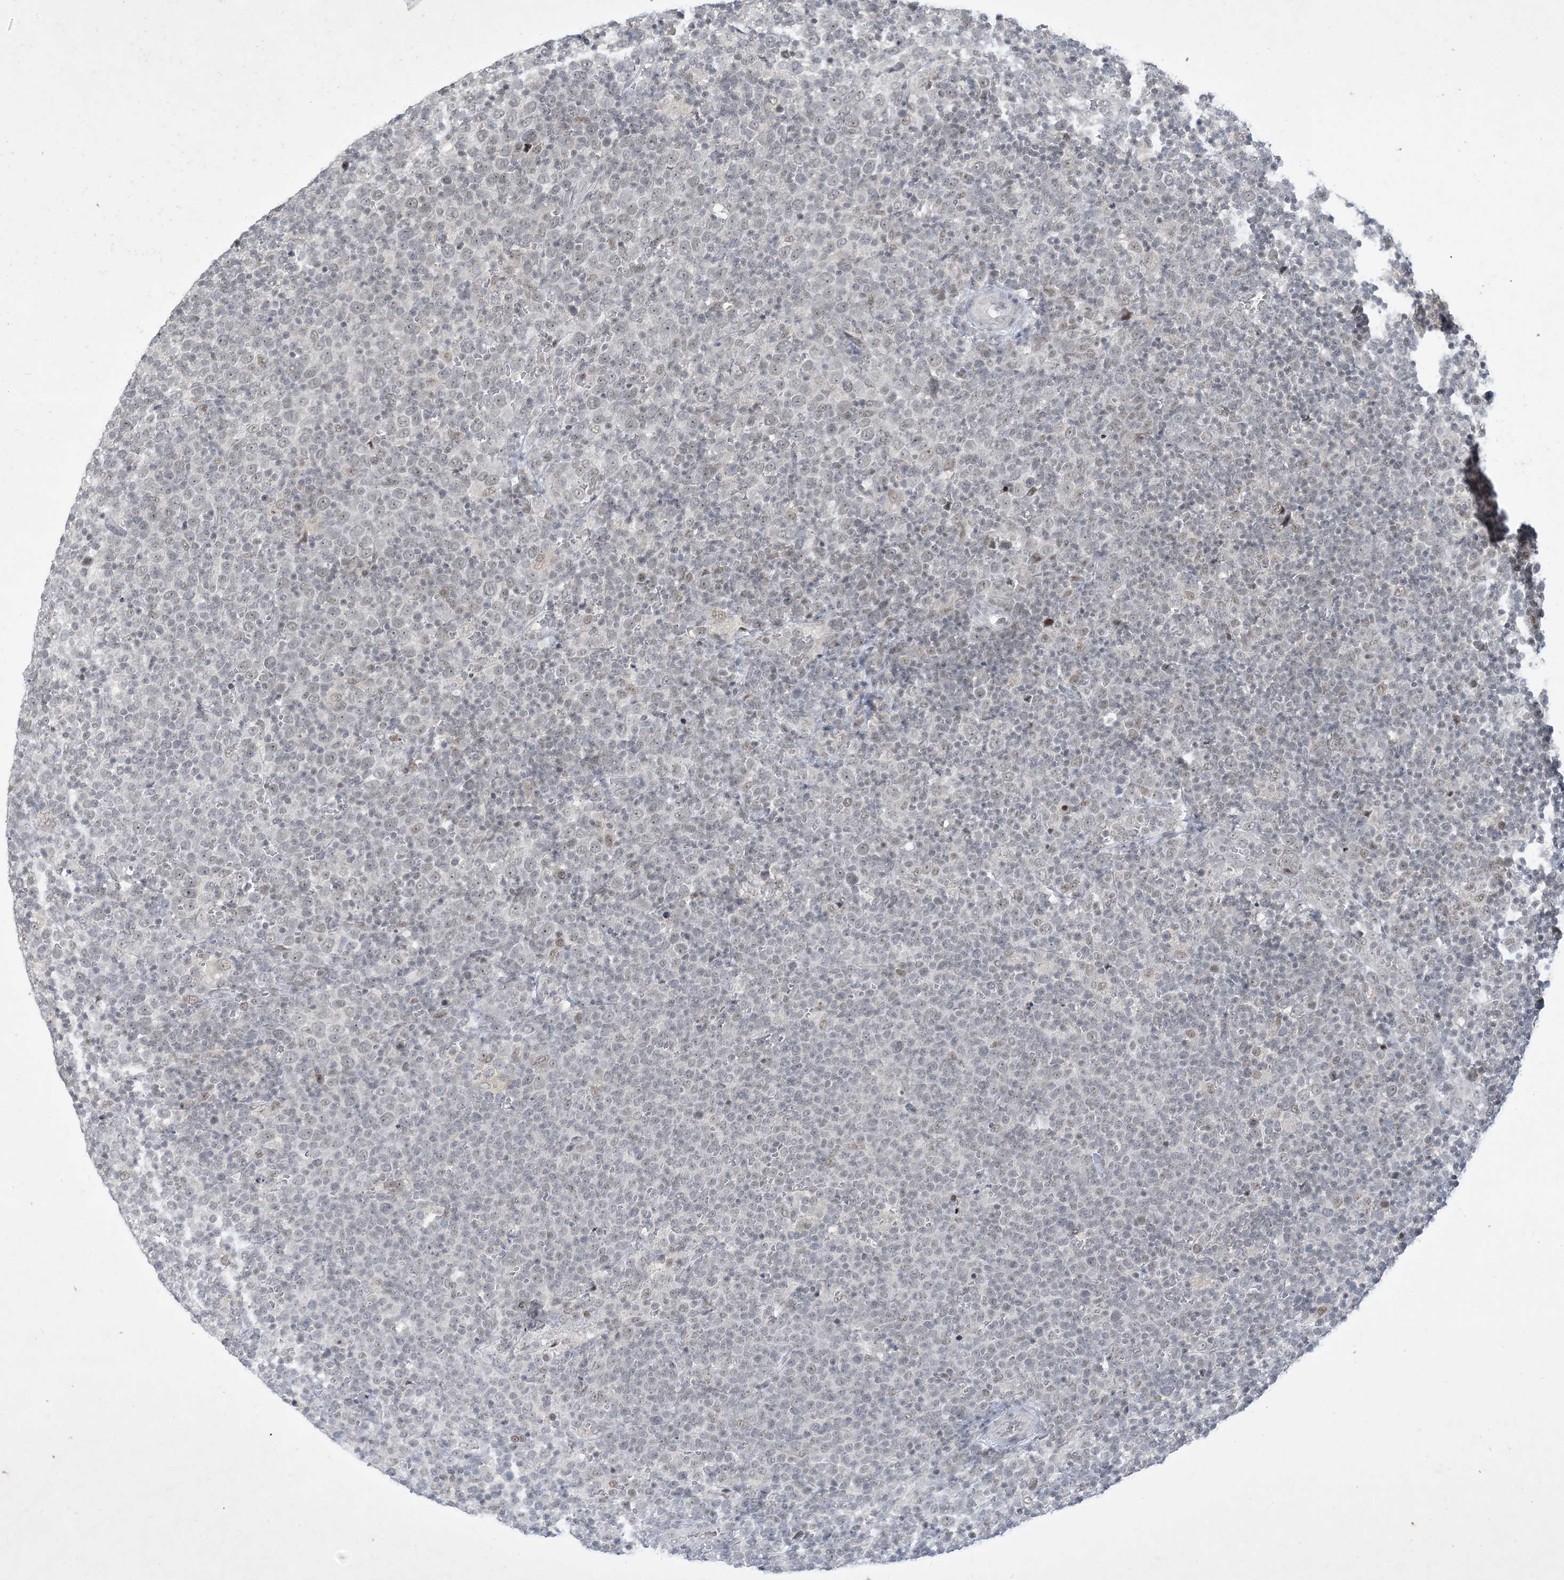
{"staining": {"intensity": "weak", "quantity": "<25%", "location": "nuclear"}, "tissue": "lymphoma", "cell_type": "Tumor cells", "image_type": "cancer", "snomed": [{"axis": "morphology", "description": "Malignant lymphoma, non-Hodgkin's type, High grade"}, {"axis": "topography", "description": "Lymph node"}], "caption": "A micrograph of malignant lymphoma, non-Hodgkin's type (high-grade) stained for a protein demonstrates no brown staining in tumor cells.", "gene": "ZNF674", "patient": {"sex": "male", "age": 61}}